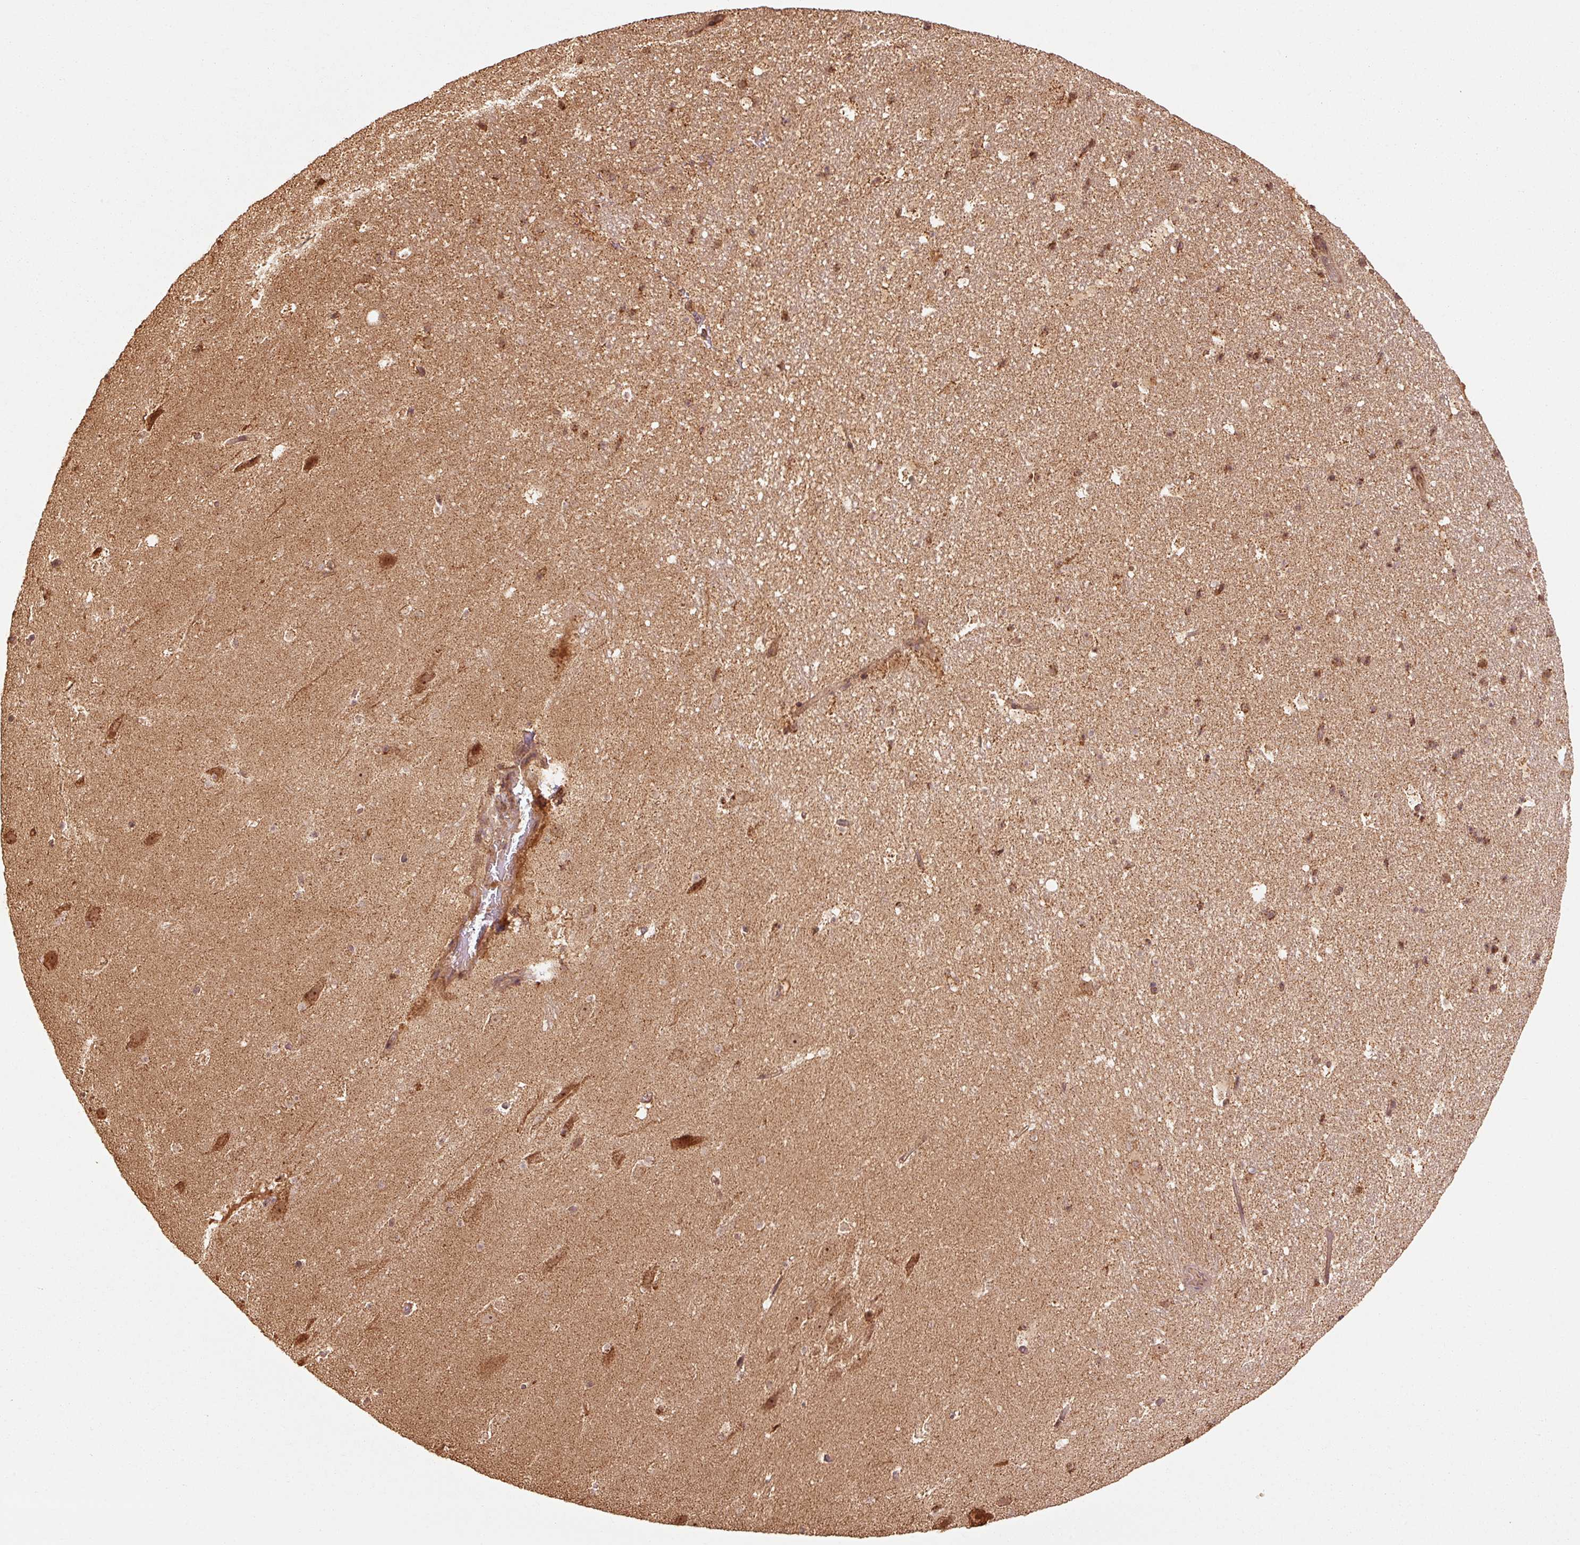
{"staining": {"intensity": "moderate", "quantity": ">75%", "location": "cytoplasmic/membranous,nuclear"}, "tissue": "hippocampus", "cell_type": "Glial cells", "image_type": "normal", "snomed": [{"axis": "morphology", "description": "Normal tissue, NOS"}, {"axis": "topography", "description": "Hippocampus"}], "caption": "High-magnification brightfield microscopy of normal hippocampus stained with DAB (3,3'-diaminobenzidine) (brown) and counterstained with hematoxylin (blue). glial cells exhibit moderate cytoplasmic/membranous,nuclear expression is identified in about>75% of cells.", "gene": "MRPL16", "patient": {"sex": "male", "age": 37}}